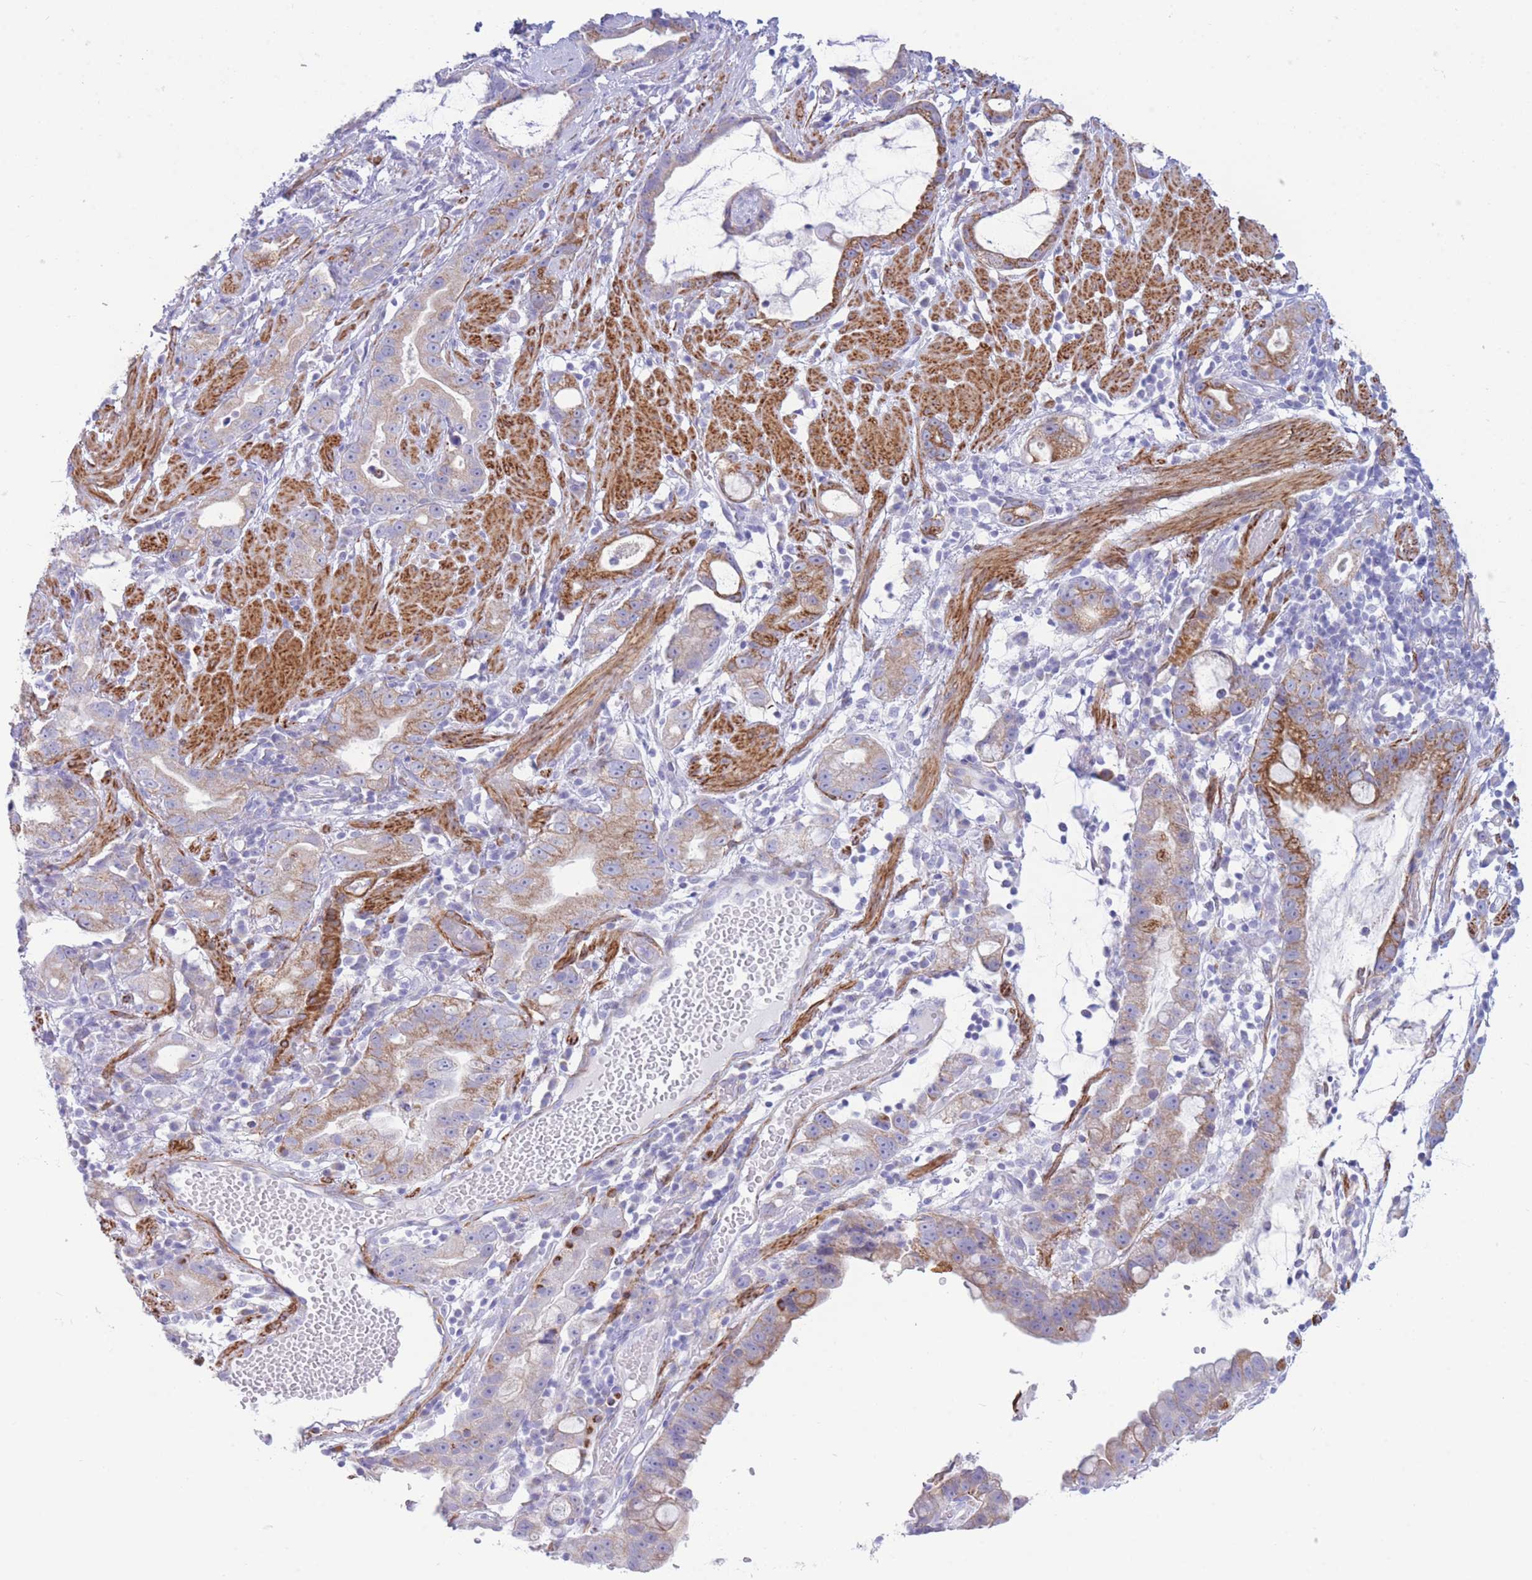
{"staining": {"intensity": "weak", "quantity": ">75%", "location": "cytoplasmic/membranous"}, "tissue": "stomach cancer", "cell_type": "Tumor cells", "image_type": "cancer", "snomed": [{"axis": "morphology", "description": "Adenocarcinoma, NOS"}, {"axis": "topography", "description": "Stomach"}], "caption": "A brown stain shows weak cytoplasmic/membranous staining of a protein in human stomach cancer tumor cells.", "gene": "VWA8", "patient": {"sex": "male", "age": 55}}